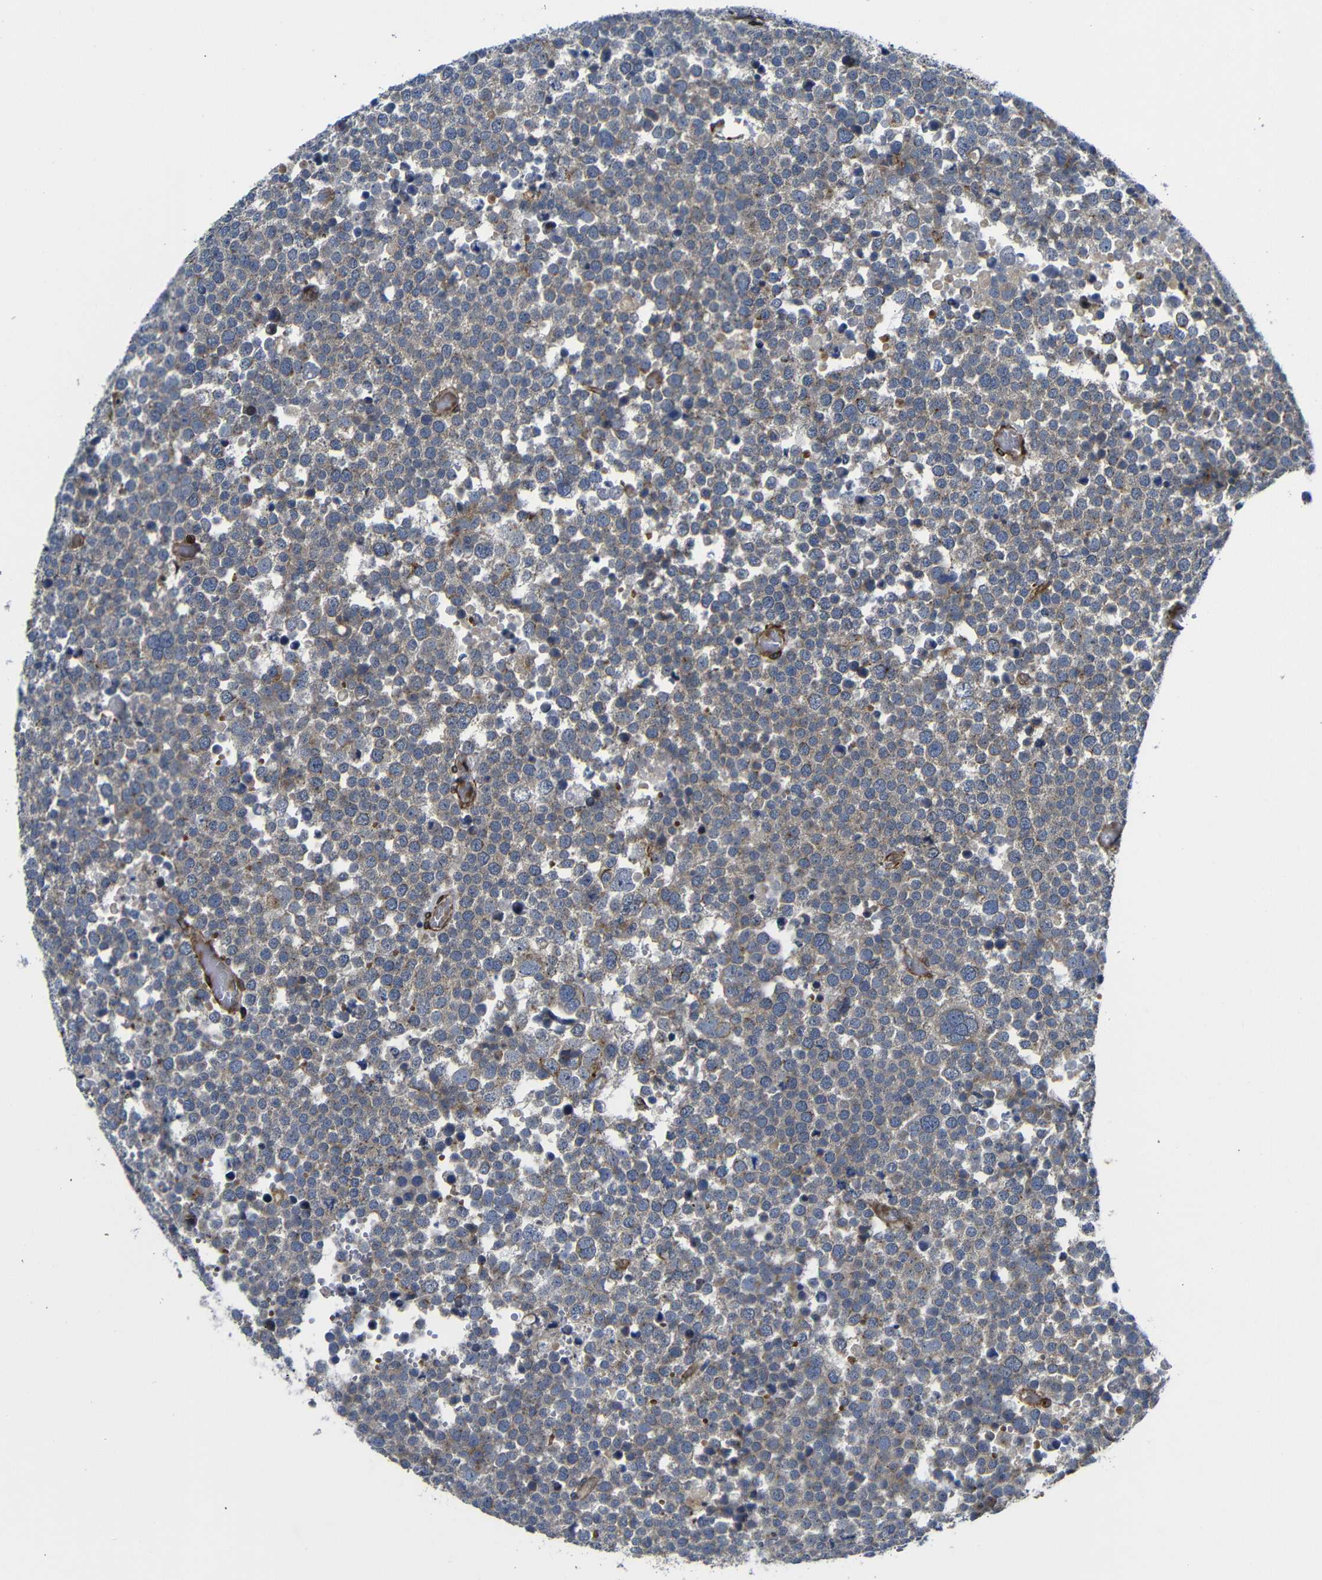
{"staining": {"intensity": "weak", "quantity": ">75%", "location": "cytoplasmic/membranous"}, "tissue": "testis cancer", "cell_type": "Tumor cells", "image_type": "cancer", "snomed": [{"axis": "morphology", "description": "Seminoma, NOS"}, {"axis": "topography", "description": "Testis"}], "caption": "The immunohistochemical stain labels weak cytoplasmic/membranous staining in tumor cells of testis cancer (seminoma) tissue.", "gene": "PARP14", "patient": {"sex": "male", "age": 71}}